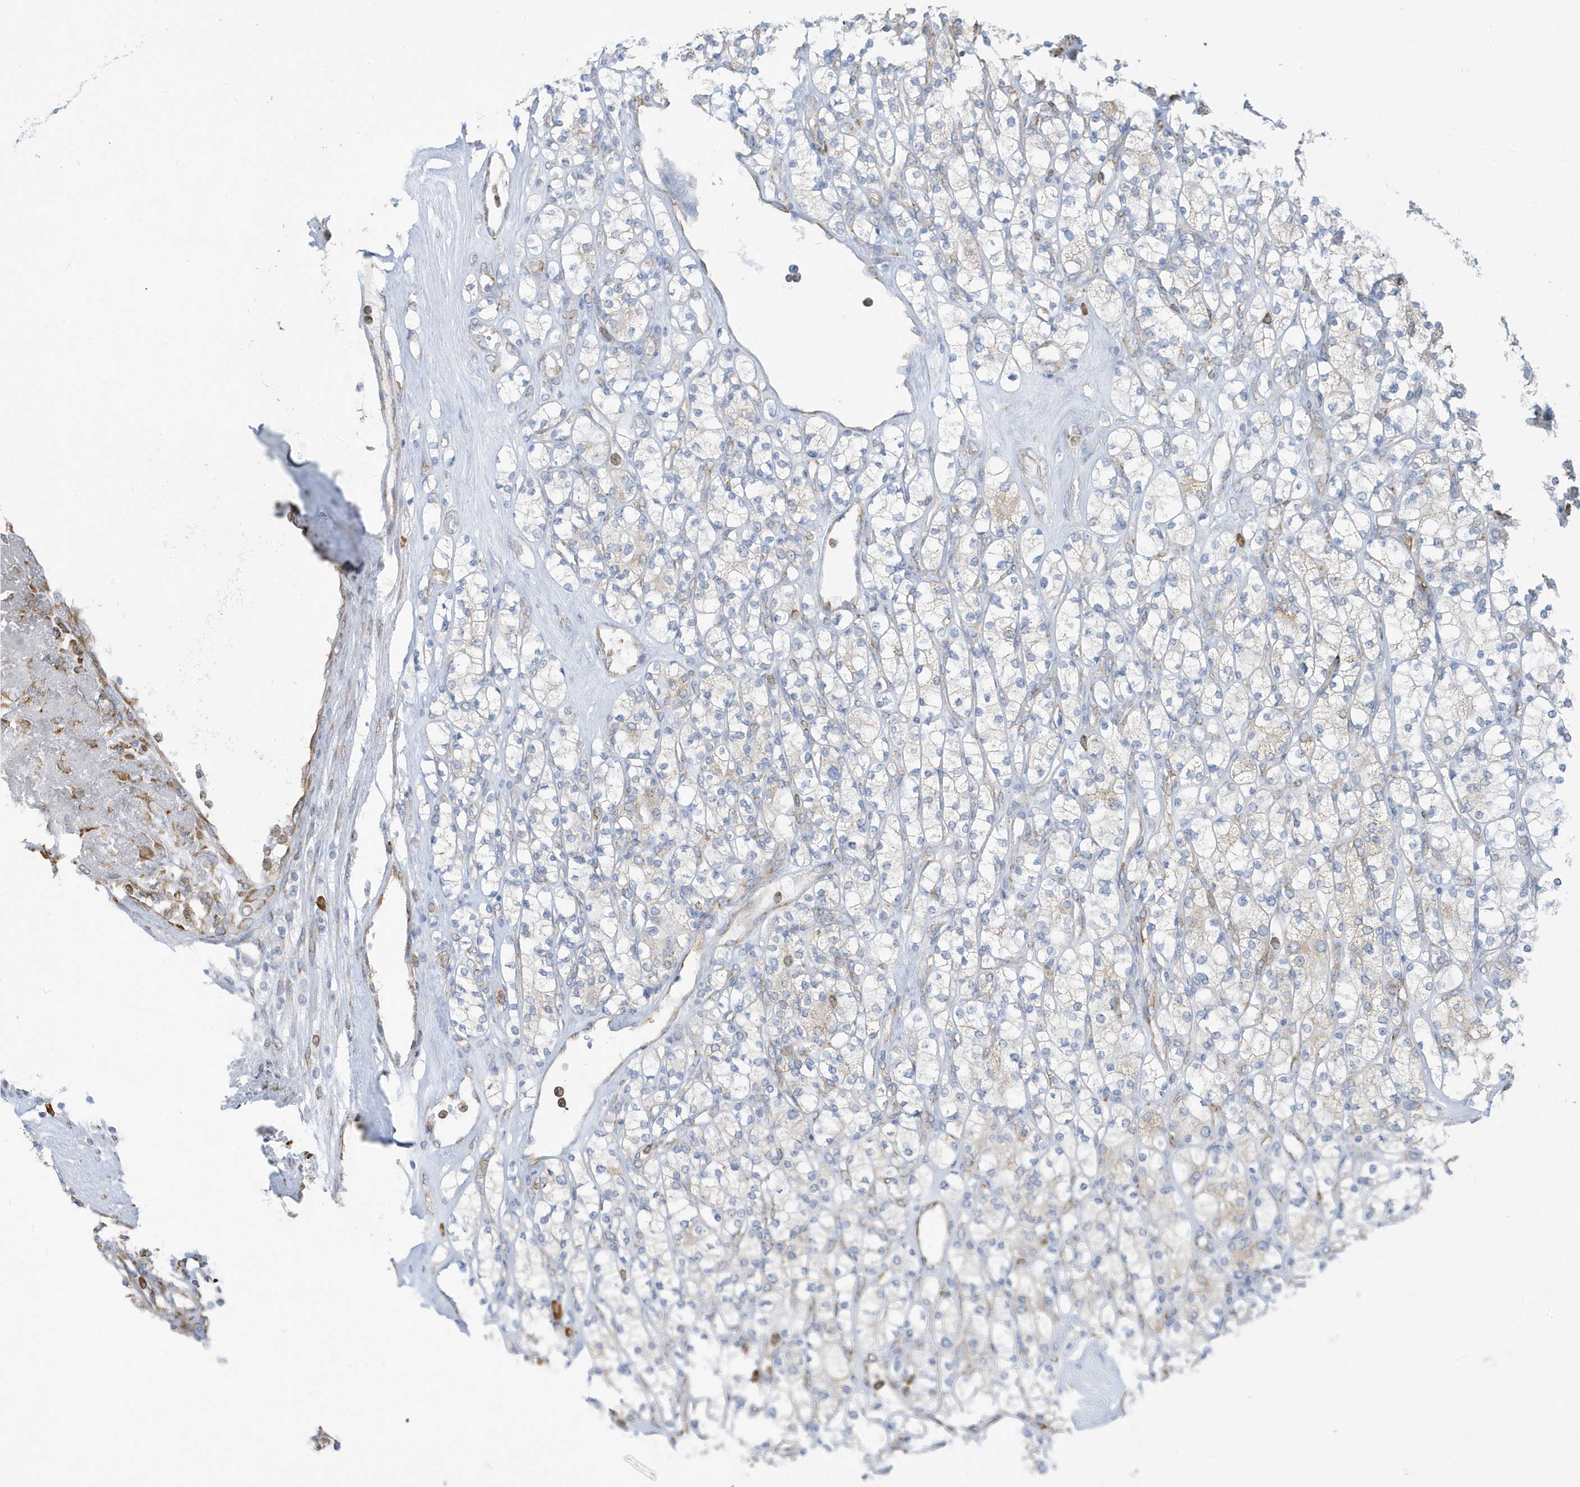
{"staining": {"intensity": "negative", "quantity": "none", "location": "none"}, "tissue": "renal cancer", "cell_type": "Tumor cells", "image_type": "cancer", "snomed": [{"axis": "morphology", "description": "Adenocarcinoma, NOS"}, {"axis": "topography", "description": "Kidney"}], "caption": "Immunohistochemistry (IHC) histopathology image of neoplastic tissue: renal adenocarcinoma stained with DAB (3,3'-diaminobenzidine) shows no significant protein positivity in tumor cells.", "gene": "DCAF1", "patient": {"sex": "male", "age": 77}}